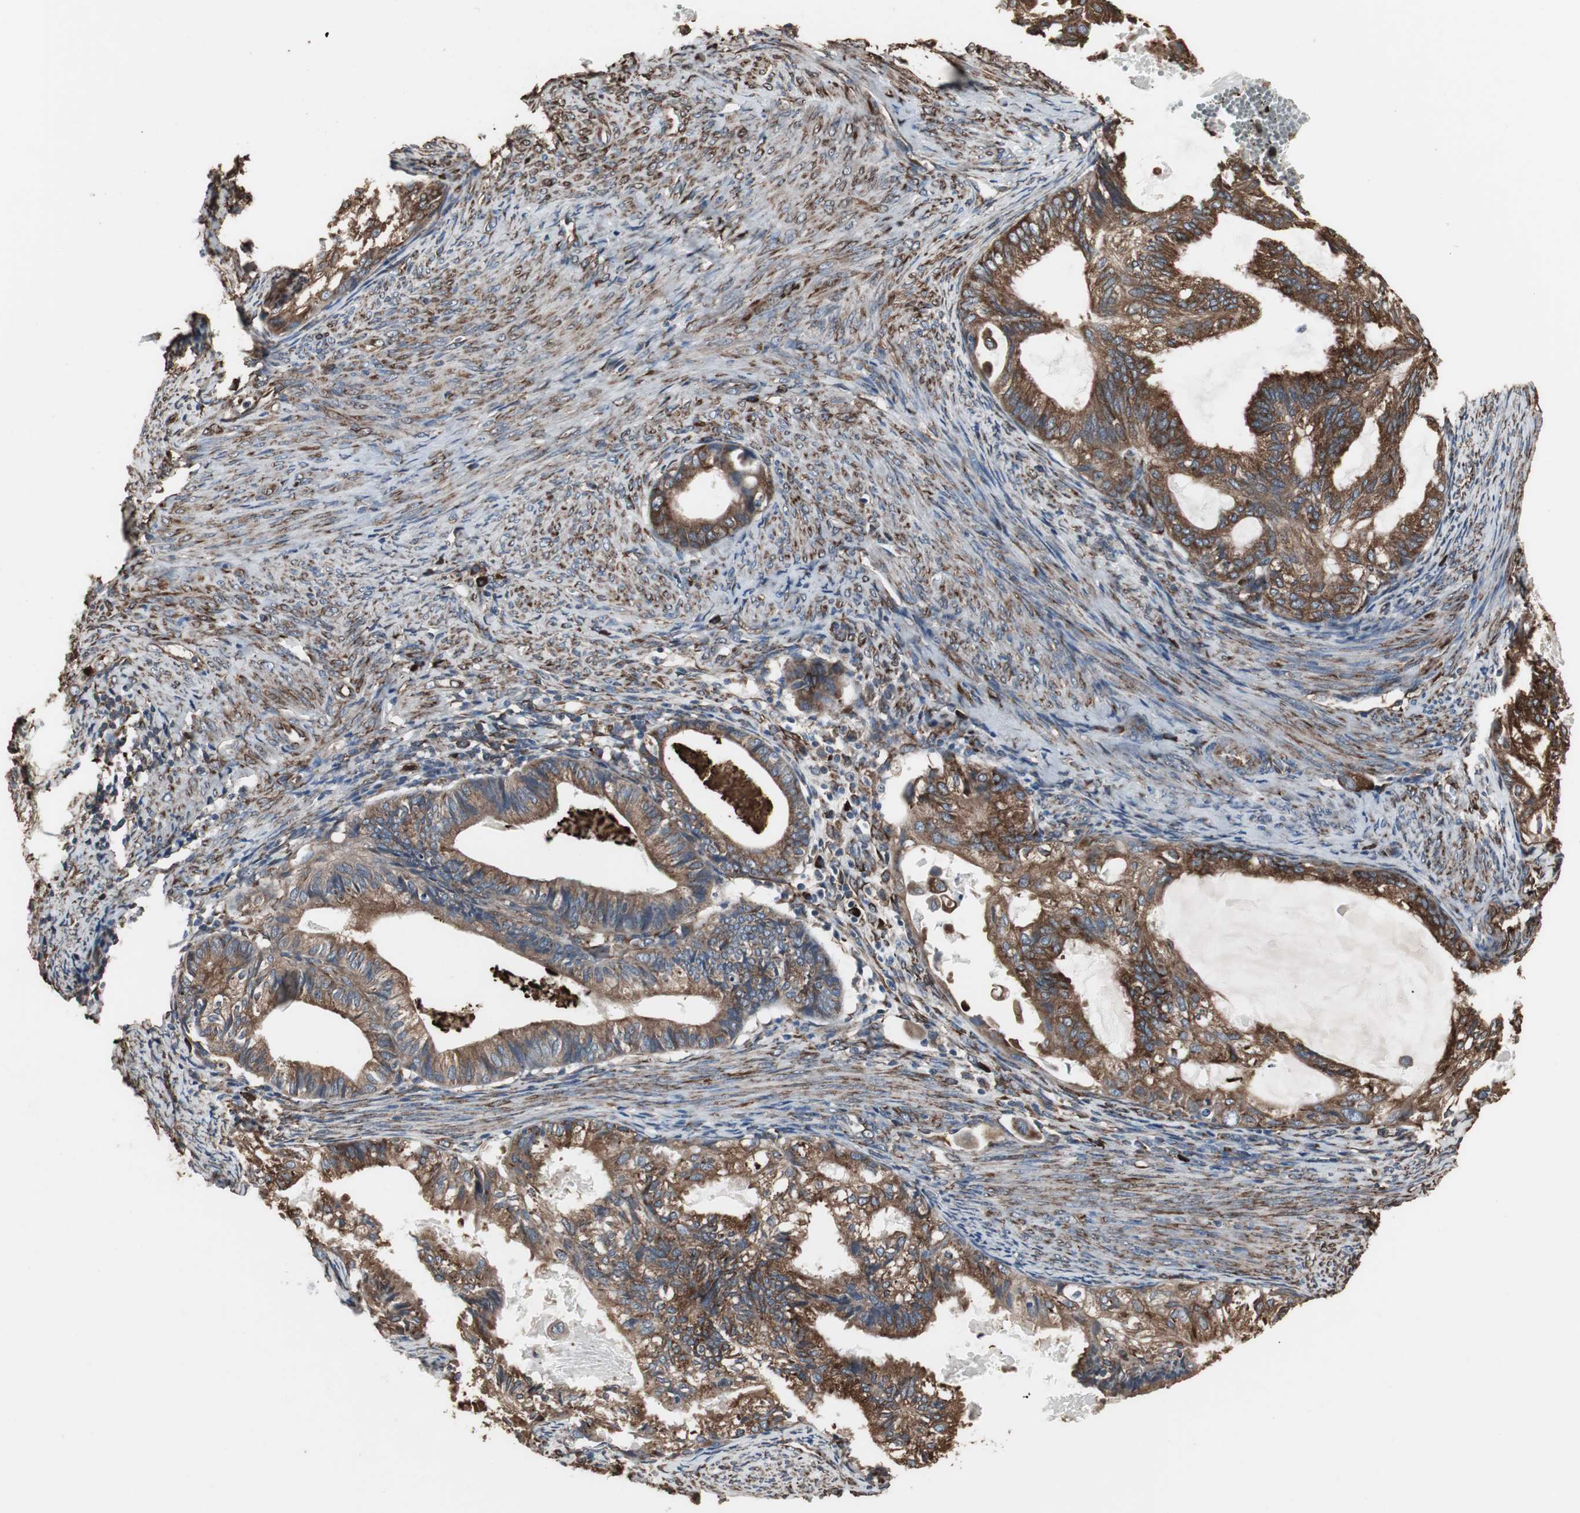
{"staining": {"intensity": "strong", "quantity": ">75%", "location": "cytoplasmic/membranous"}, "tissue": "cervical cancer", "cell_type": "Tumor cells", "image_type": "cancer", "snomed": [{"axis": "morphology", "description": "Normal tissue, NOS"}, {"axis": "morphology", "description": "Adenocarcinoma, NOS"}, {"axis": "topography", "description": "Cervix"}, {"axis": "topography", "description": "Endometrium"}], "caption": "Strong cytoplasmic/membranous protein expression is seen in approximately >75% of tumor cells in adenocarcinoma (cervical).", "gene": "CALU", "patient": {"sex": "female", "age": 86}}